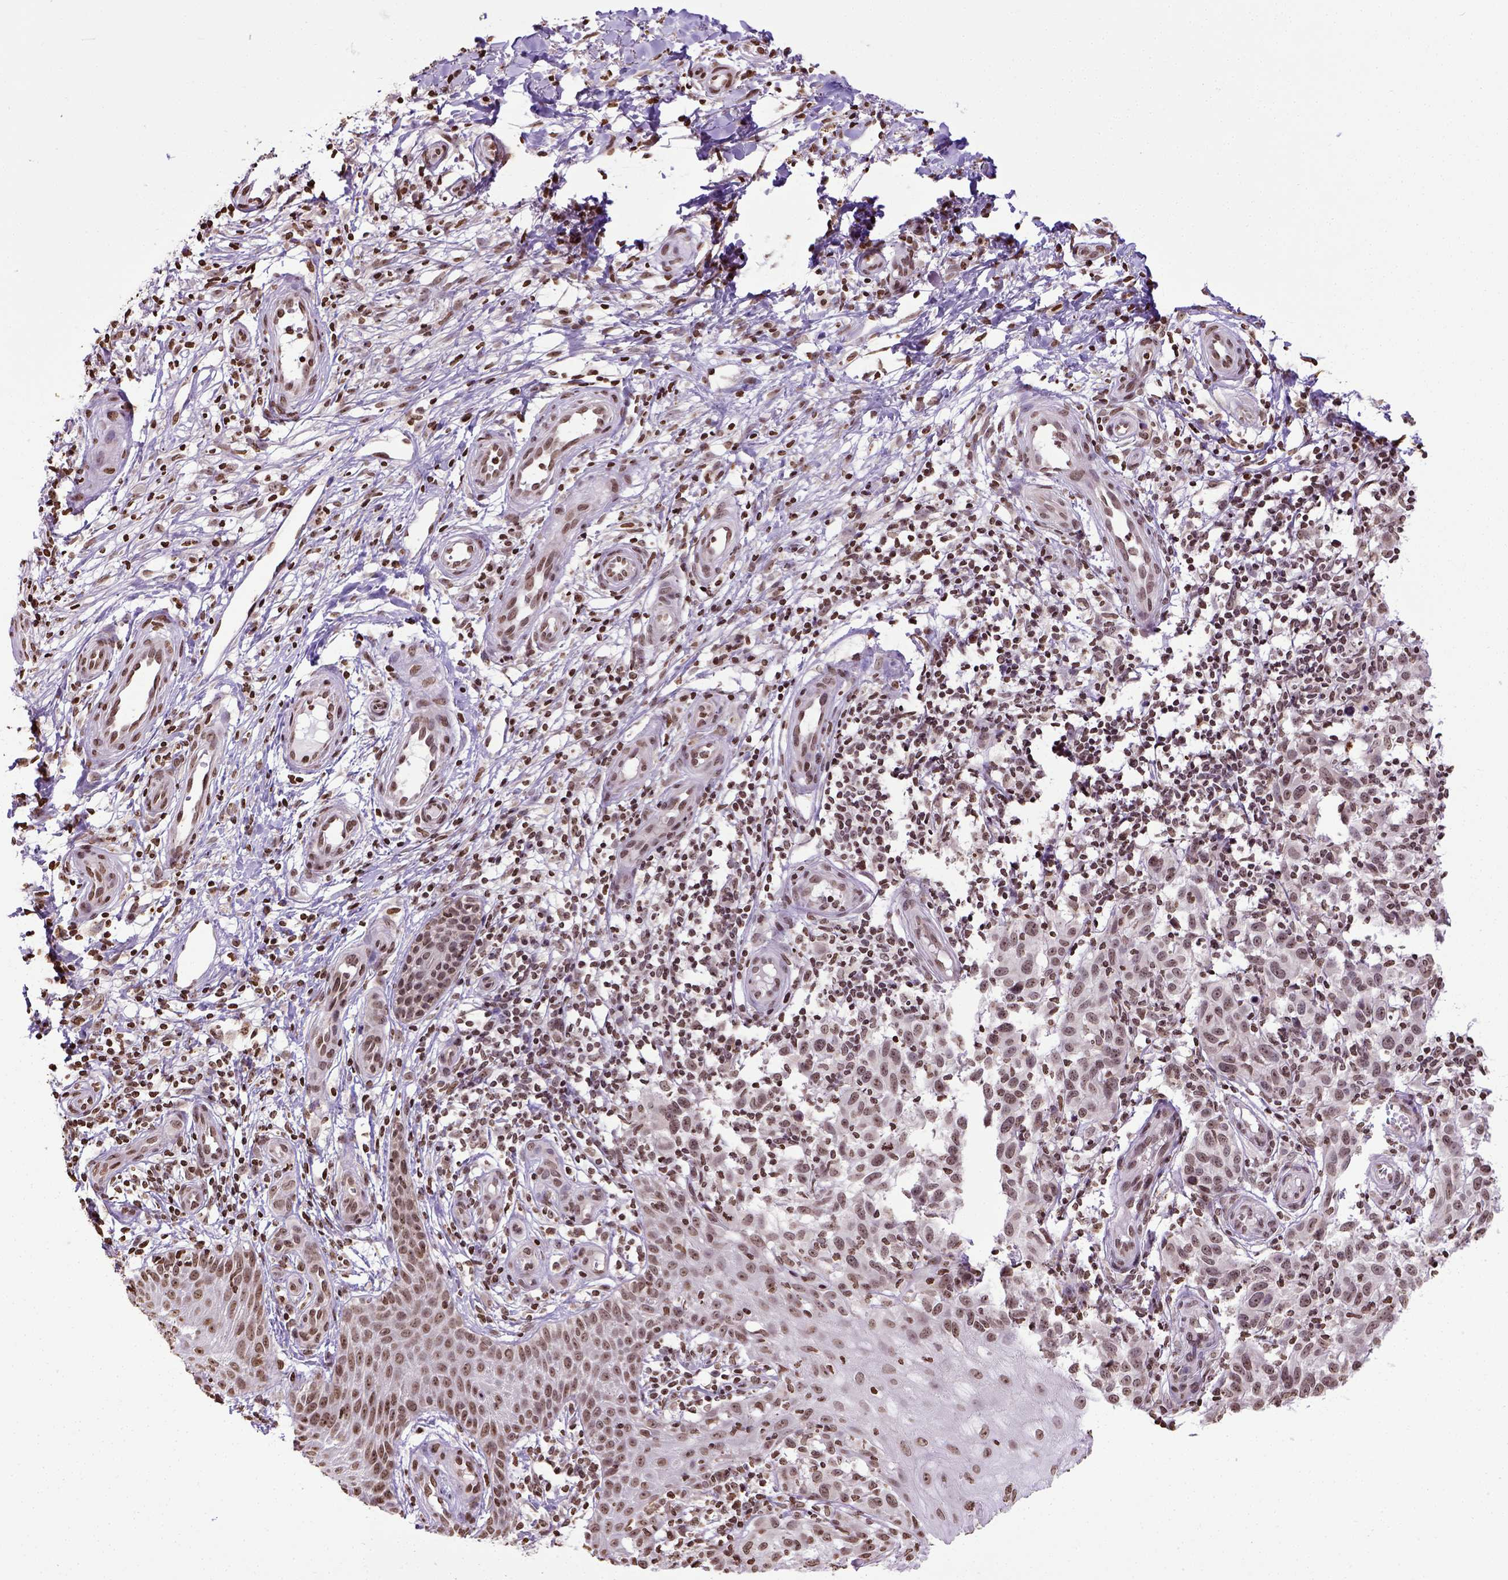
{"staining": {"intensity": "weak", "quantity": ">75%", "location": "nuclear"}, "tissue": "melanoma", "cell_type": "Tumor cells", "image_type": "cancer", "snomed": [{"axis": "morphology", "description": "Malignant melanoma, NOS"}, {"axis": "topography", "description": "Skin"}], "caption": "Malignant melanoma stained for a protein demonstrates weak nuclear positivity in tumor cells.", "gene": "ZNF75D", "patient": {"sex": "female", "age": 53}}